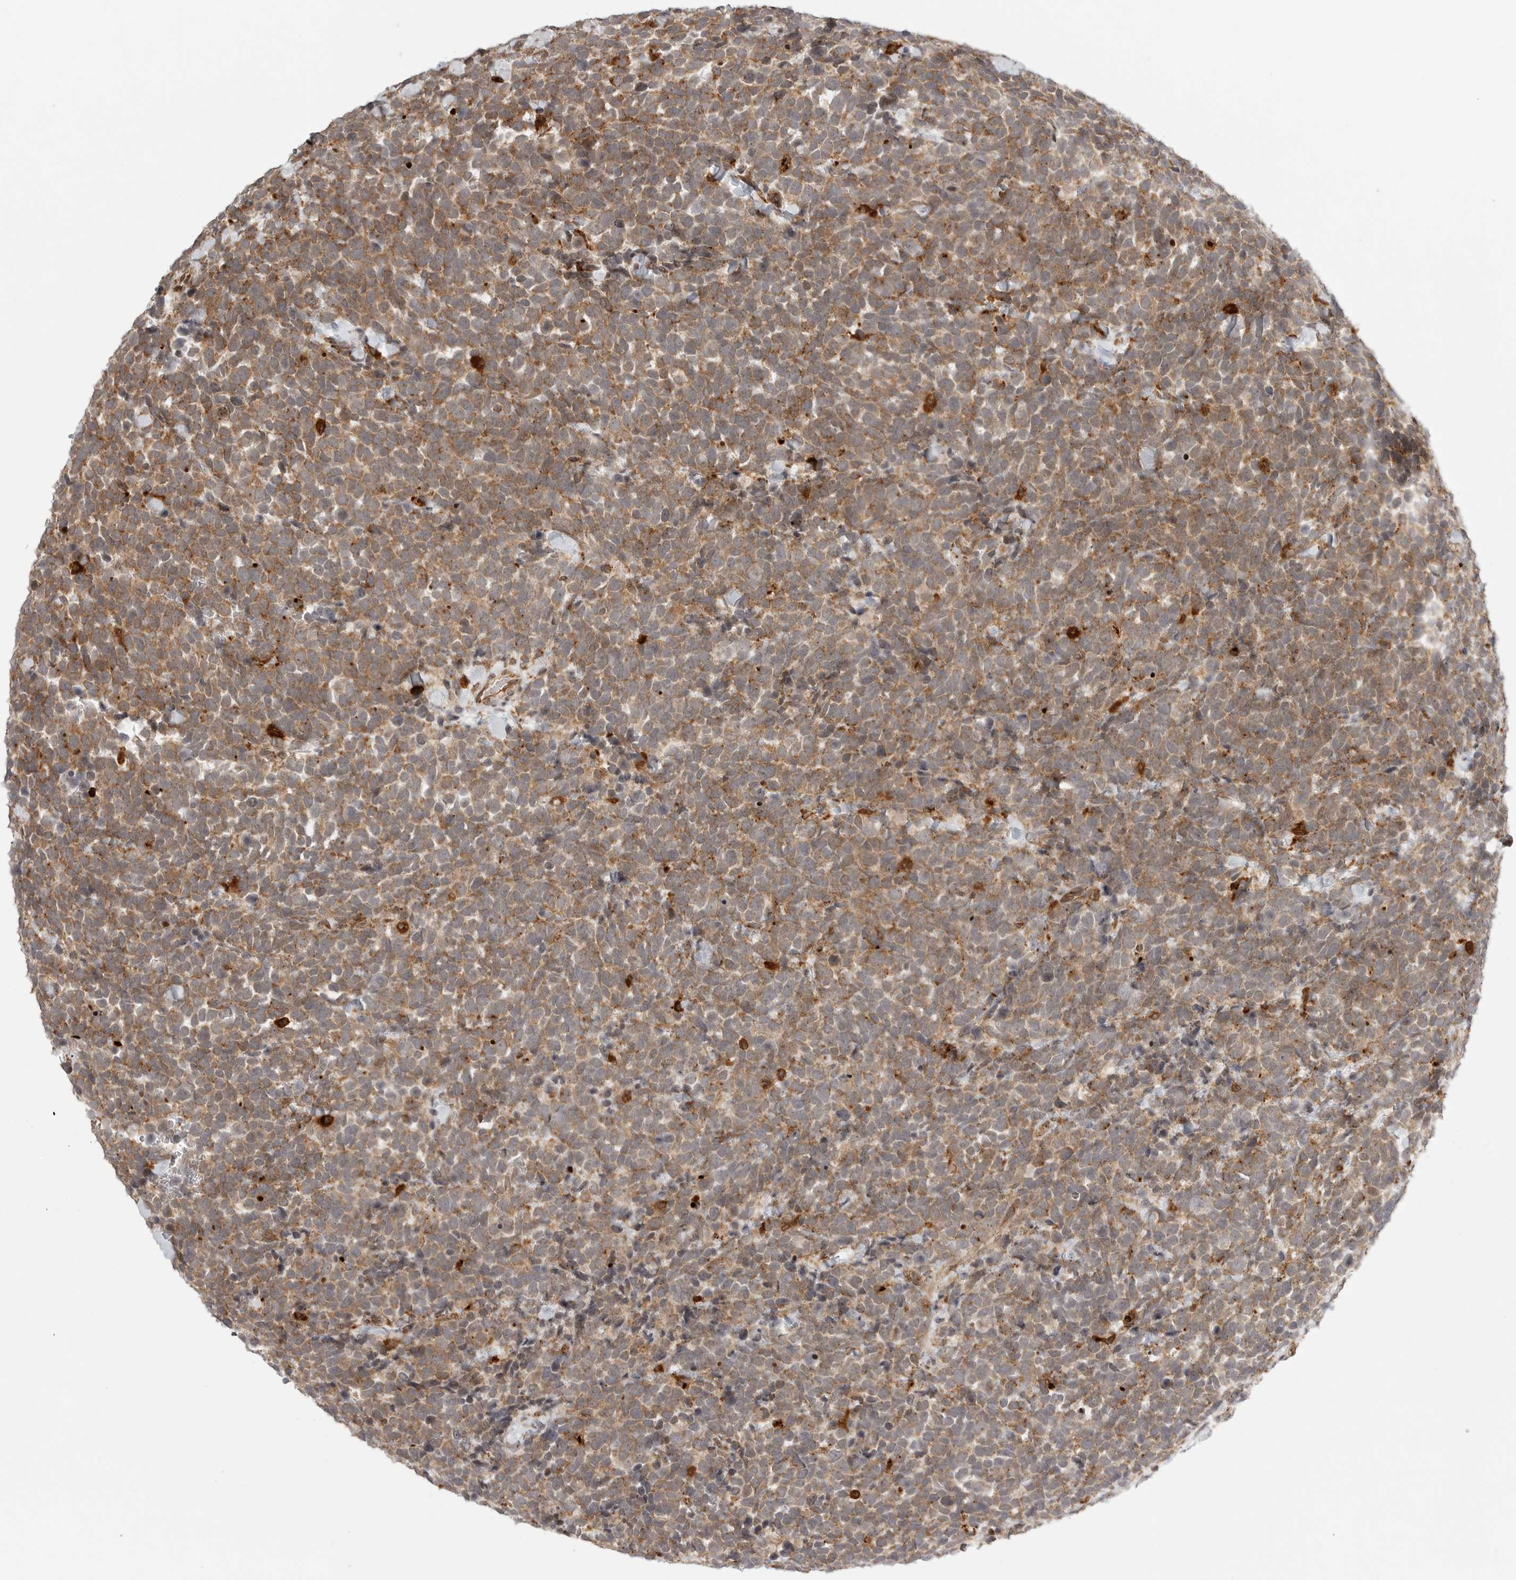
{"staining": {"intensity": "moderate", "quantity": ">75%", "location": "cytoplasmic/membranous"}, "tissue": "urothelial cancer", "cell_type": "Tumor cells", "image_type": "cancer", "snomed": [{"axis": "morphology", "description": "Urothelial carcinoma, High grade"}, {"axis": "topography", "description": "Urinary bladder"}], "caption": "Immunohistochemical staining of human urothelial carcinoma (high-grade) reveals medium levels of moderate cytoplasmic/membranous protein positivity in about >75% of tumor cells.", "gene": "IDUA", "patient": {"sex": "female", "age": 82}}